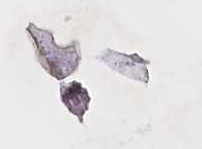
{"staining": {"intensity": "negative", "quantity": "none", "location": "none"}, "tissue": "skin cancer", "cell_type": "Tumor cells", "image_type": "cancer", "snomed": [{"axis": "morphology", "description": "Basal cell carcinoma"}, {"axis": "topography", "description": "Skin"}], "caption": "Basal cell carcinoma (skin) was stained to show a protein in brown. There is no significant expression in tumor cells.", "gene": "ELOA2", "patient": {"sex": "male", "age": 71}}